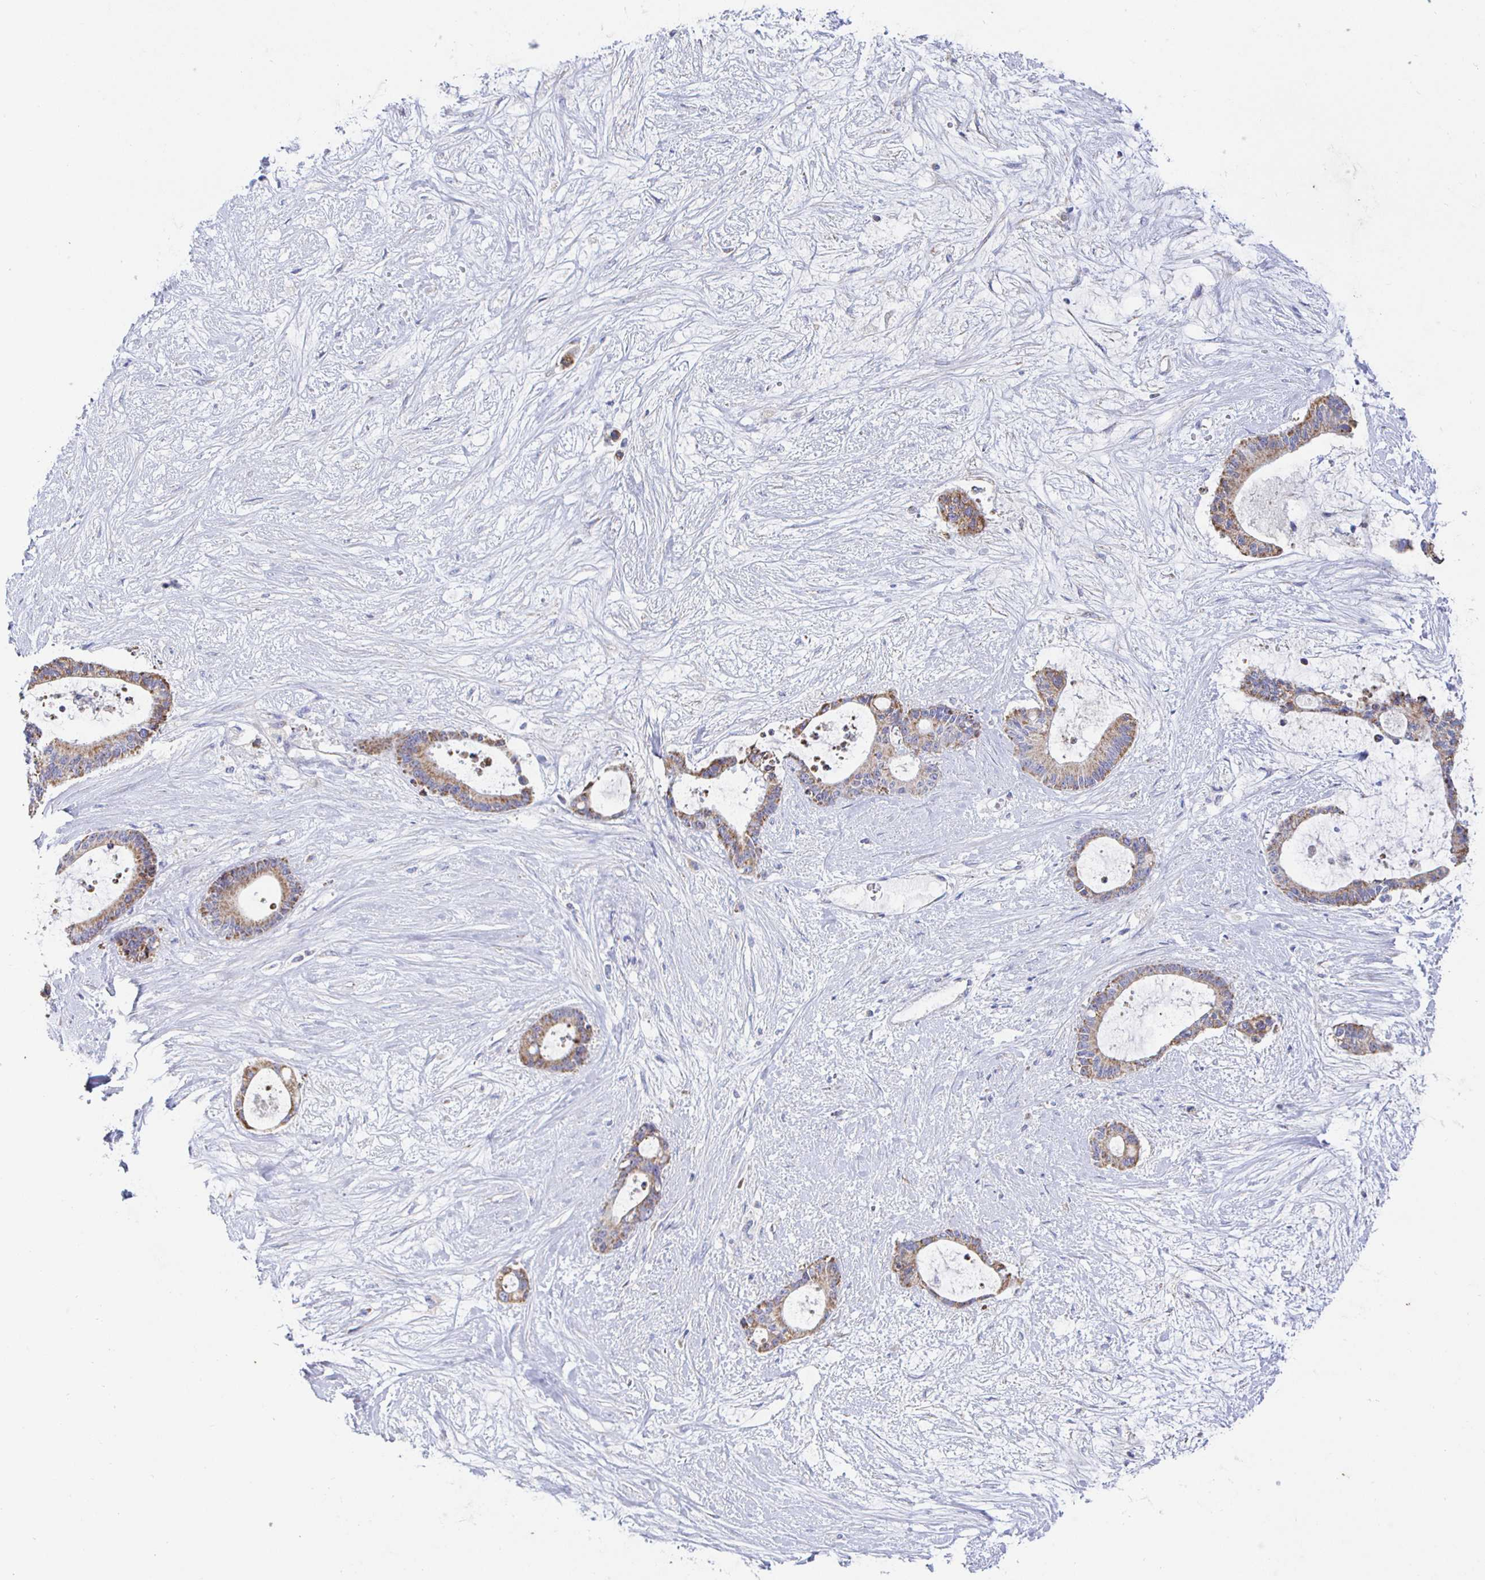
{"staining": {"intensity": "moderate", "quantity": ">75%", "location": "cytoplasmic/membranous"}, "tissue": "liver cancer", "cell_type": "Tumor cells", "image_type": "cancer", "snomed": [{"axis": "morphology", "description": "Normal tissue, NOS"}, {"axis": "morphology", "description": "Cholangiocarcinoma"}, {"axis": "topography", "description": "Liver"}, {"axis": "topography", "description": "Peripheral nerve tissue"}], "caption": "The immunohistochemical stain shows moderate cytoplasmic/membranous expression in tumor cells of cholangiocarcinoma (liver) tissue.", "gene": "SYNGR4", "patient": {"sex": "female", "age": 73}}